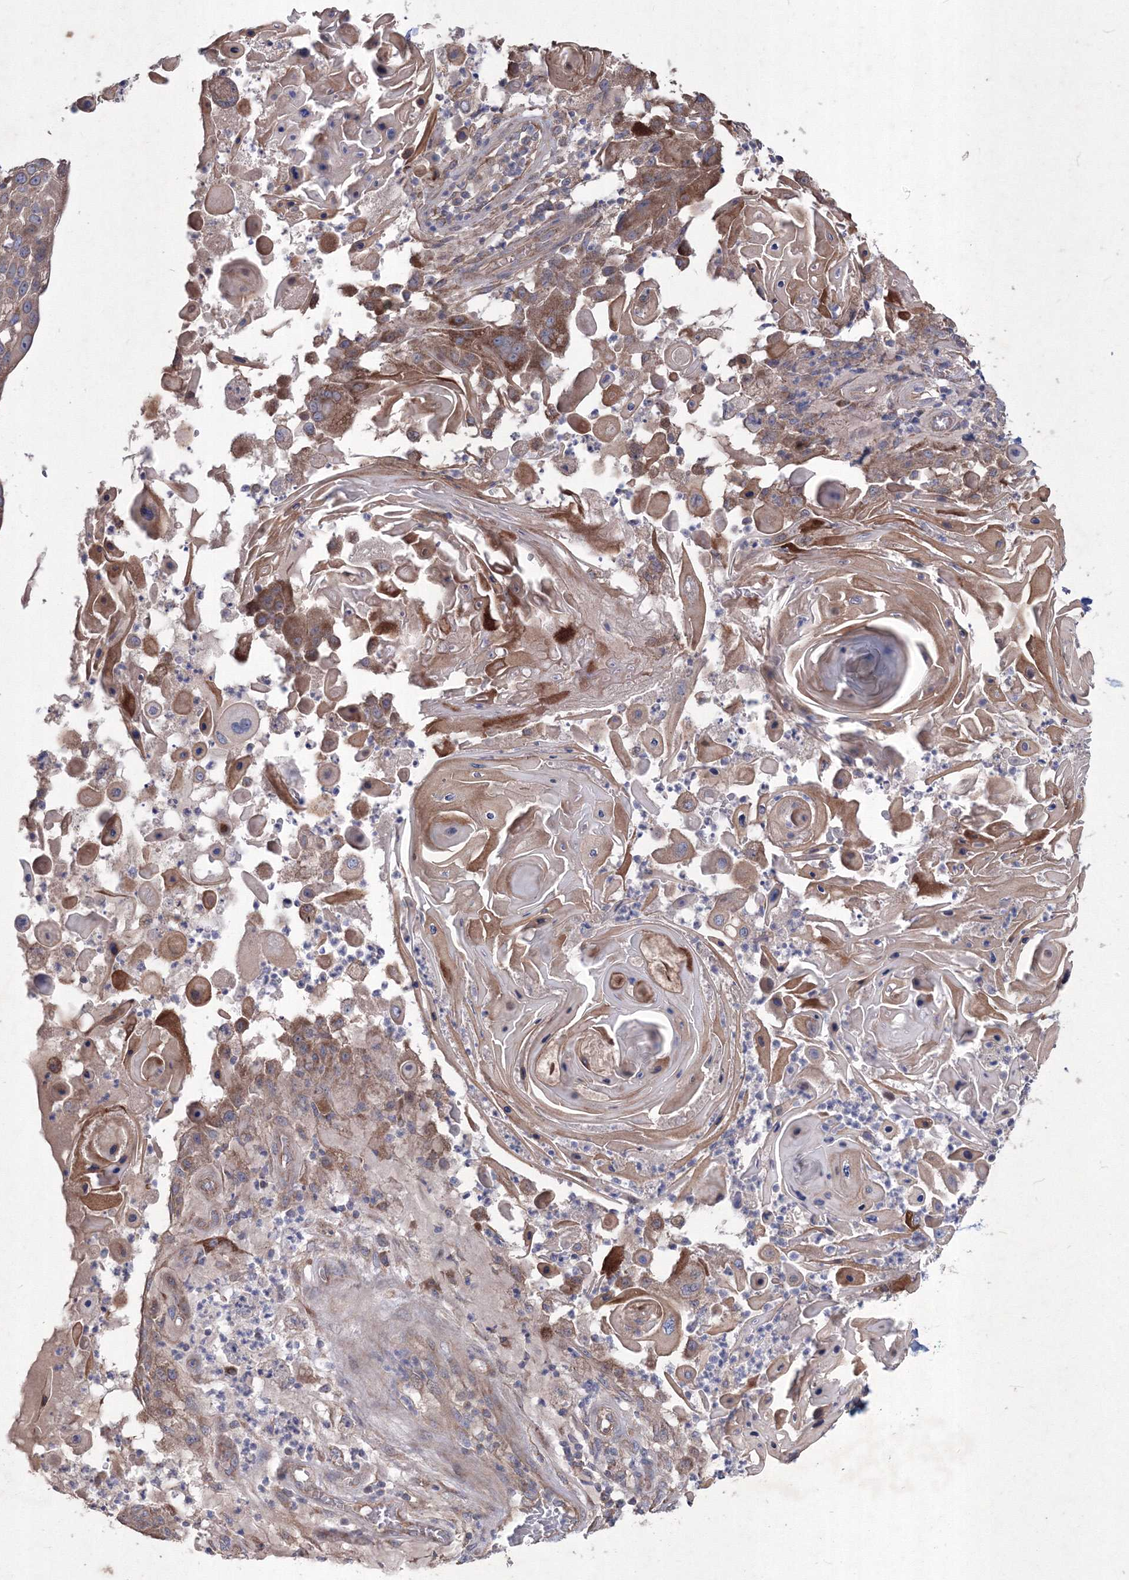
{"staining": {"intensity": "moderate", "quantity": ">75%", "location": "cytoplasmic/membranous"}, "tissue": "skin cancer", "cell_type": "Tumor cells", "image_type": "cancer", "snomed": [{"axis": "morphology", "description": "Squamous cell carcinoma, NOS"}, {"axis": "topography", "description": "Skin"}], "caption": "Immunohistochemical staining of human skin squamous cell carcinoma demonstrates medium levels of moderate cytoplasmic/membranous protein staining in approximately >75% of tumor cells.", "gene": "MTRF1L", "patient": {"sex": "female", "age": 44}}